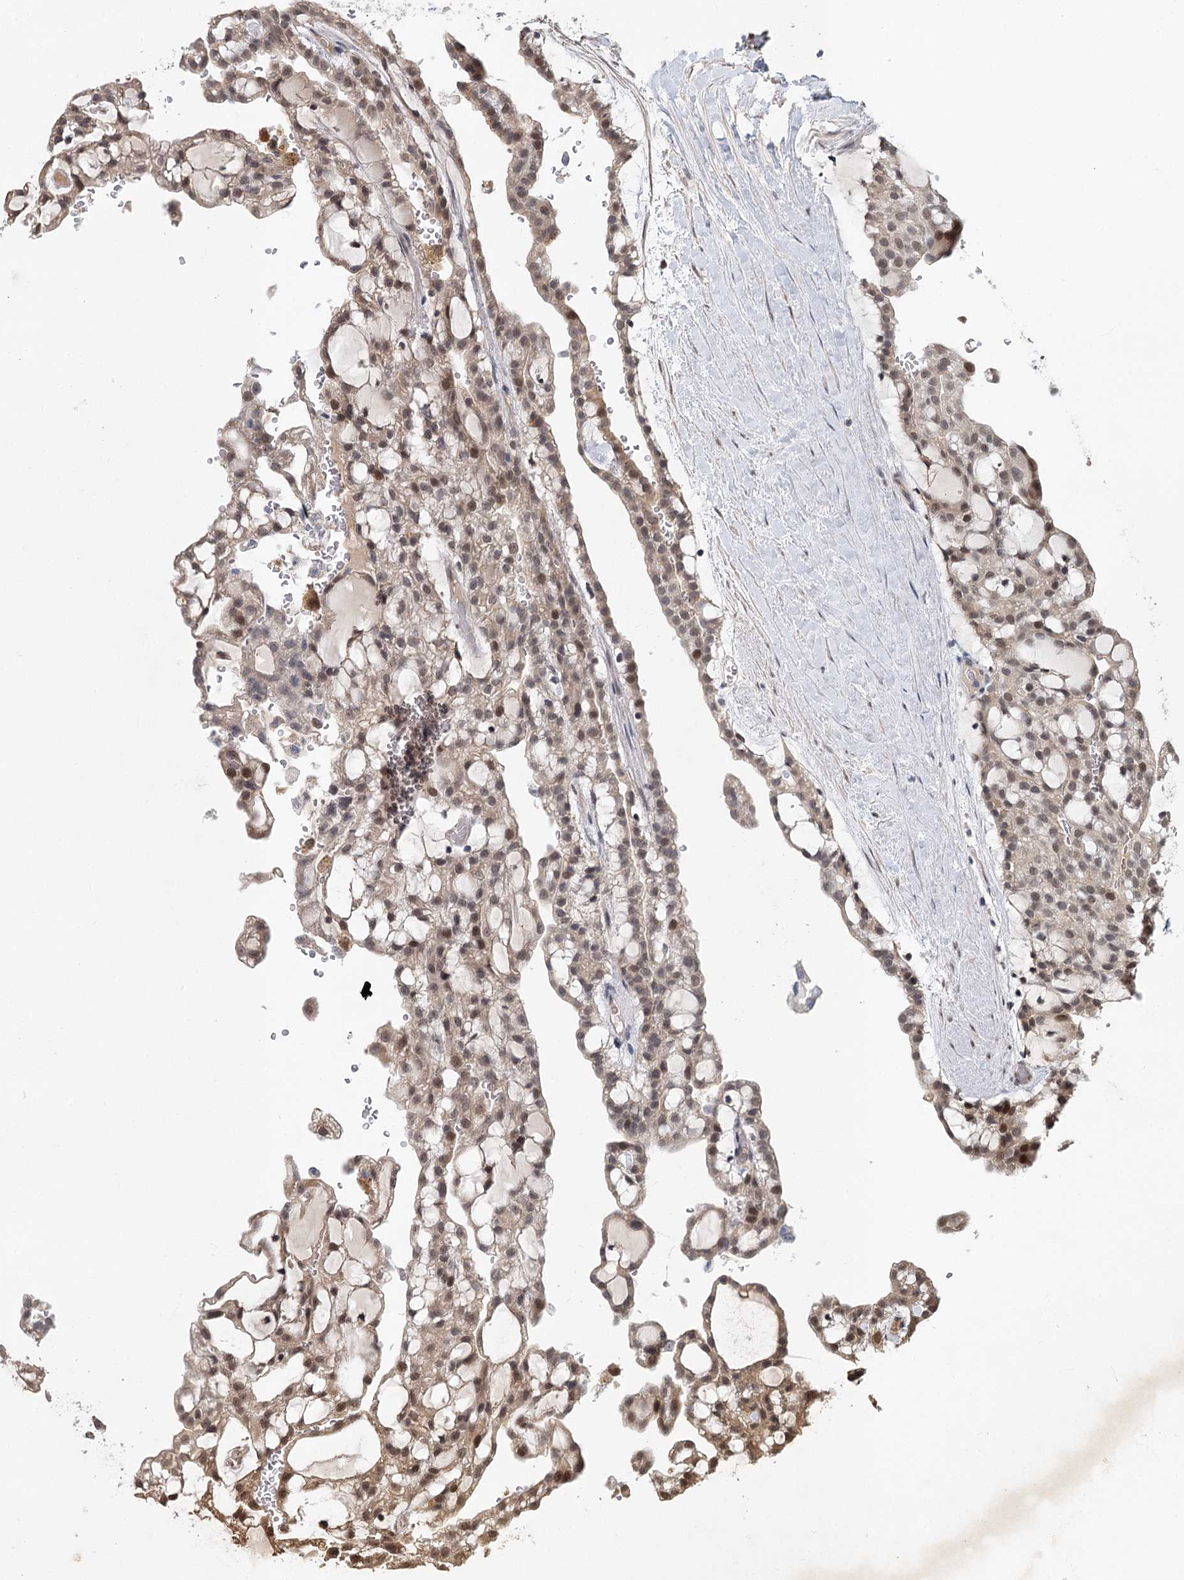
{"staining": {"intensity": "moderate", "quantity": ">75%", "location": "cytoplasmic/membranous,nuclear"}, "tissue": "renal cancer", "cell_type": "Tumor cells", "image_type": "cancer", "snomed": [{"axis": "morphology", "description": "Adenocarcinoma, NOS"}, {"axis": "topography", "description": "Kidney"}], "caption": "Adenocarcinoma (renal) stained with a protein marker demonstrates moderate staining in tumor cells.", "gene": "NOPCHAP1", "patient": {"sex": "male", "age": 63}}